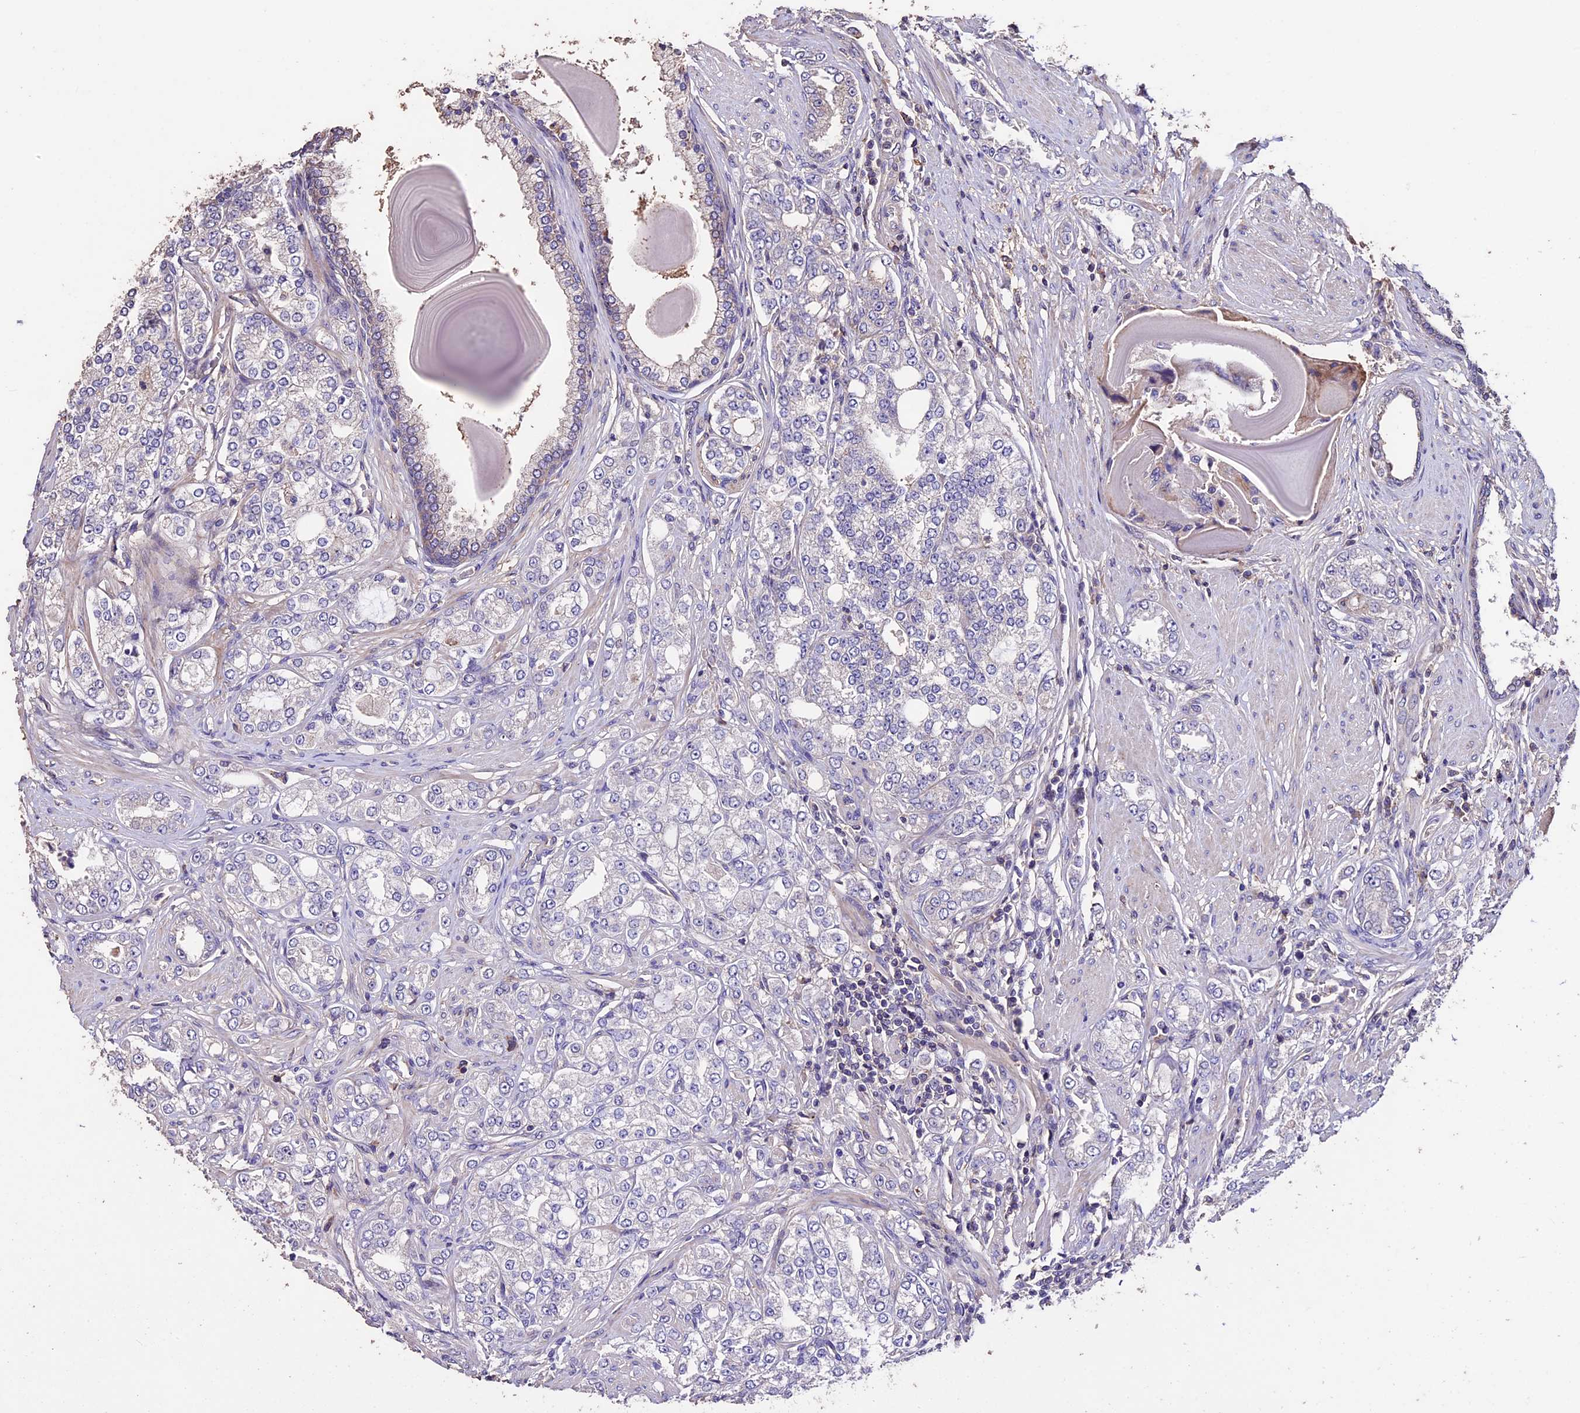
{"staining": {"intensity": "negative", "quantity": "none", "location": "none"}, "tissue": "prostate cancer", "cell_type": "Tumor cells", "image_type": "cancer", "snomed": [{"axis": "morphology", "description": "Adenocarcinoma, High grade"}, {"axis": "topography", "description": "Prostate"}], "caption": "An image of human prostate adenocarcinoma (high-grade) is negative for staining in tumor cells.", "gene": "USB1", "patient": {"sex": "male", "age": 64}}